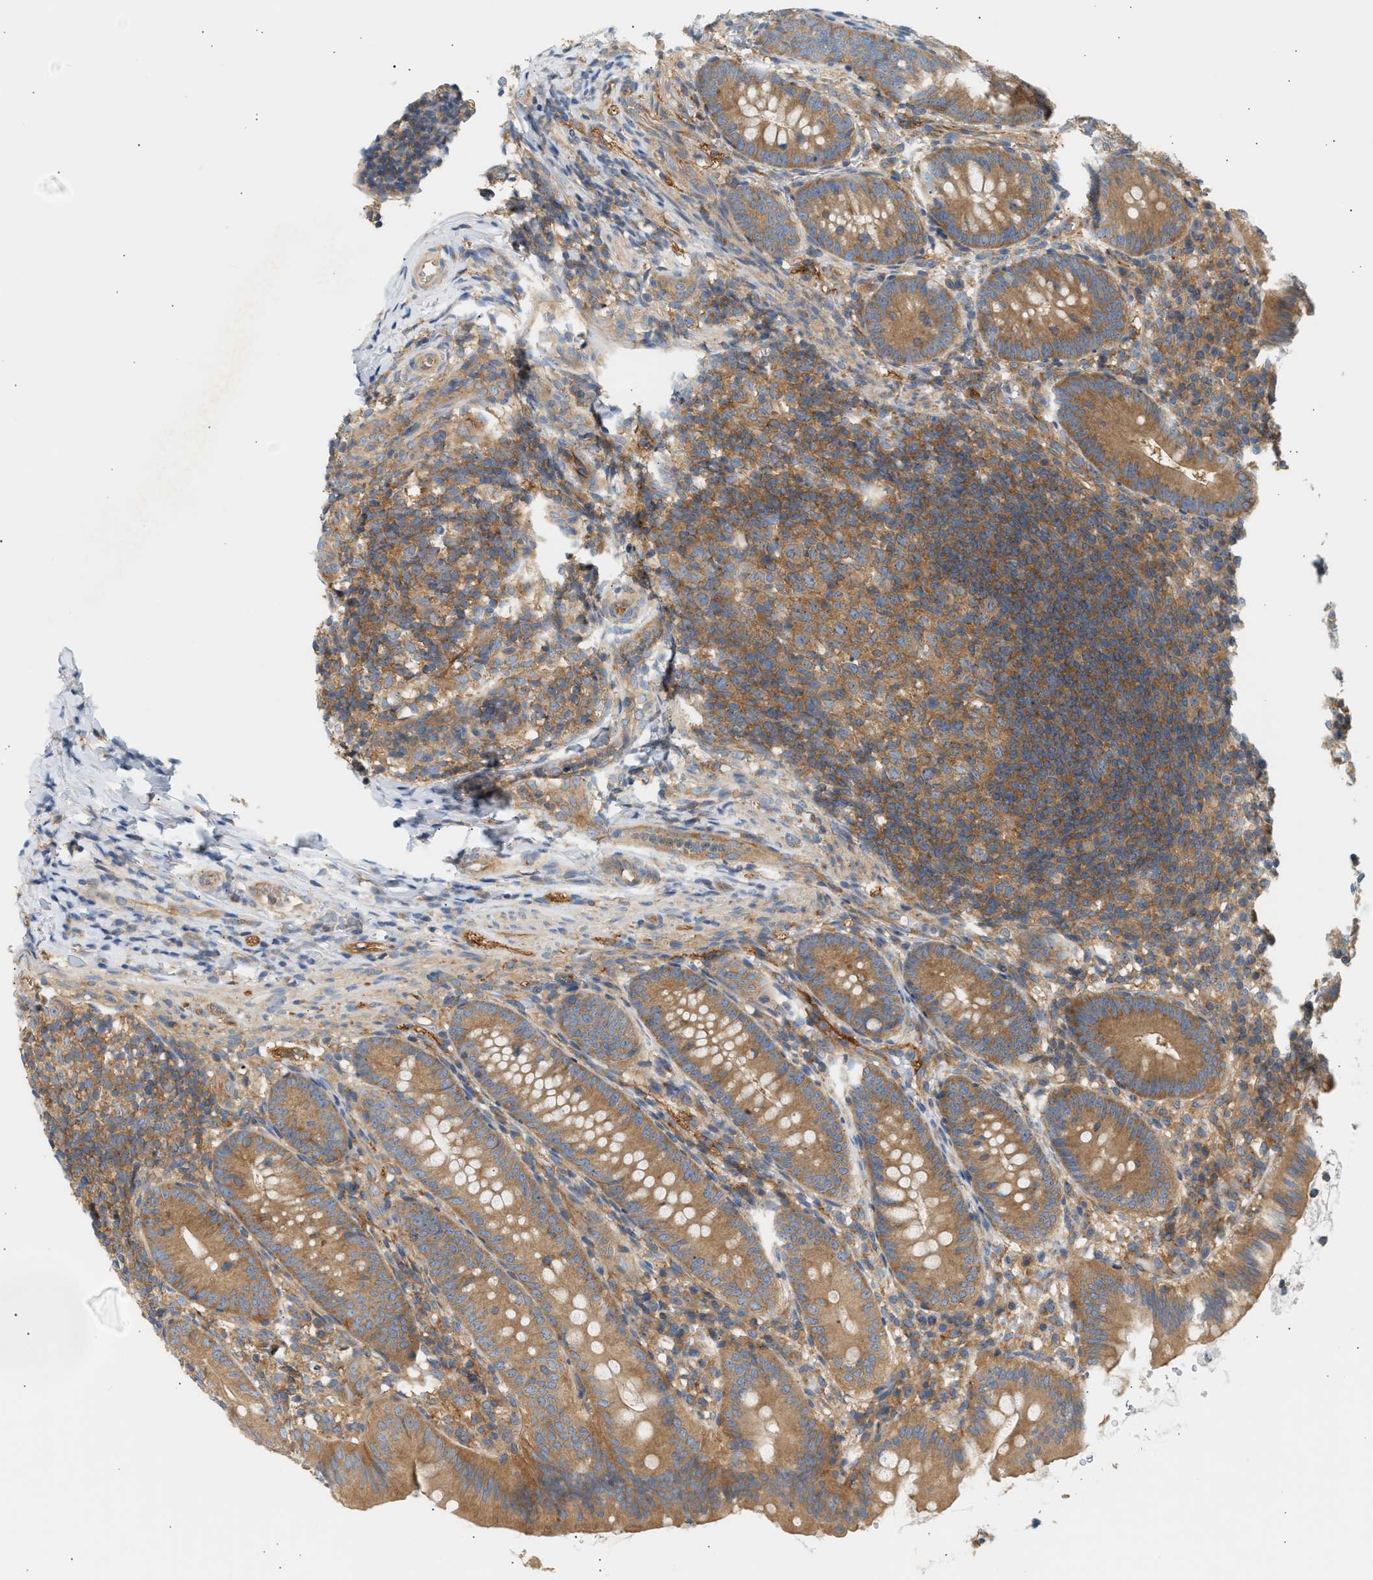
{"staining": {"intensity": "moderate", "quantity": ">75%", "location": "cytoplasmic/membranous"}, "tissue": "appendix", "cell_type": "Glandular cells", "image_type": "normal", "snomed": [{"axis": "morphology", "description": "Normal tissue, NOS"}, {"axis": "topography", "description": "Appendix"}], "caption": "A high-resolution micrograph shows immunohistochemistry (IHC) staining of unremarkable appendix, which demonstrates moderate cytoplasmic/membranous positivity in approximately >75% of glandular cells.", "gene": "PAFAH1B1", "patient": {"sex": "male", "age": 1}}